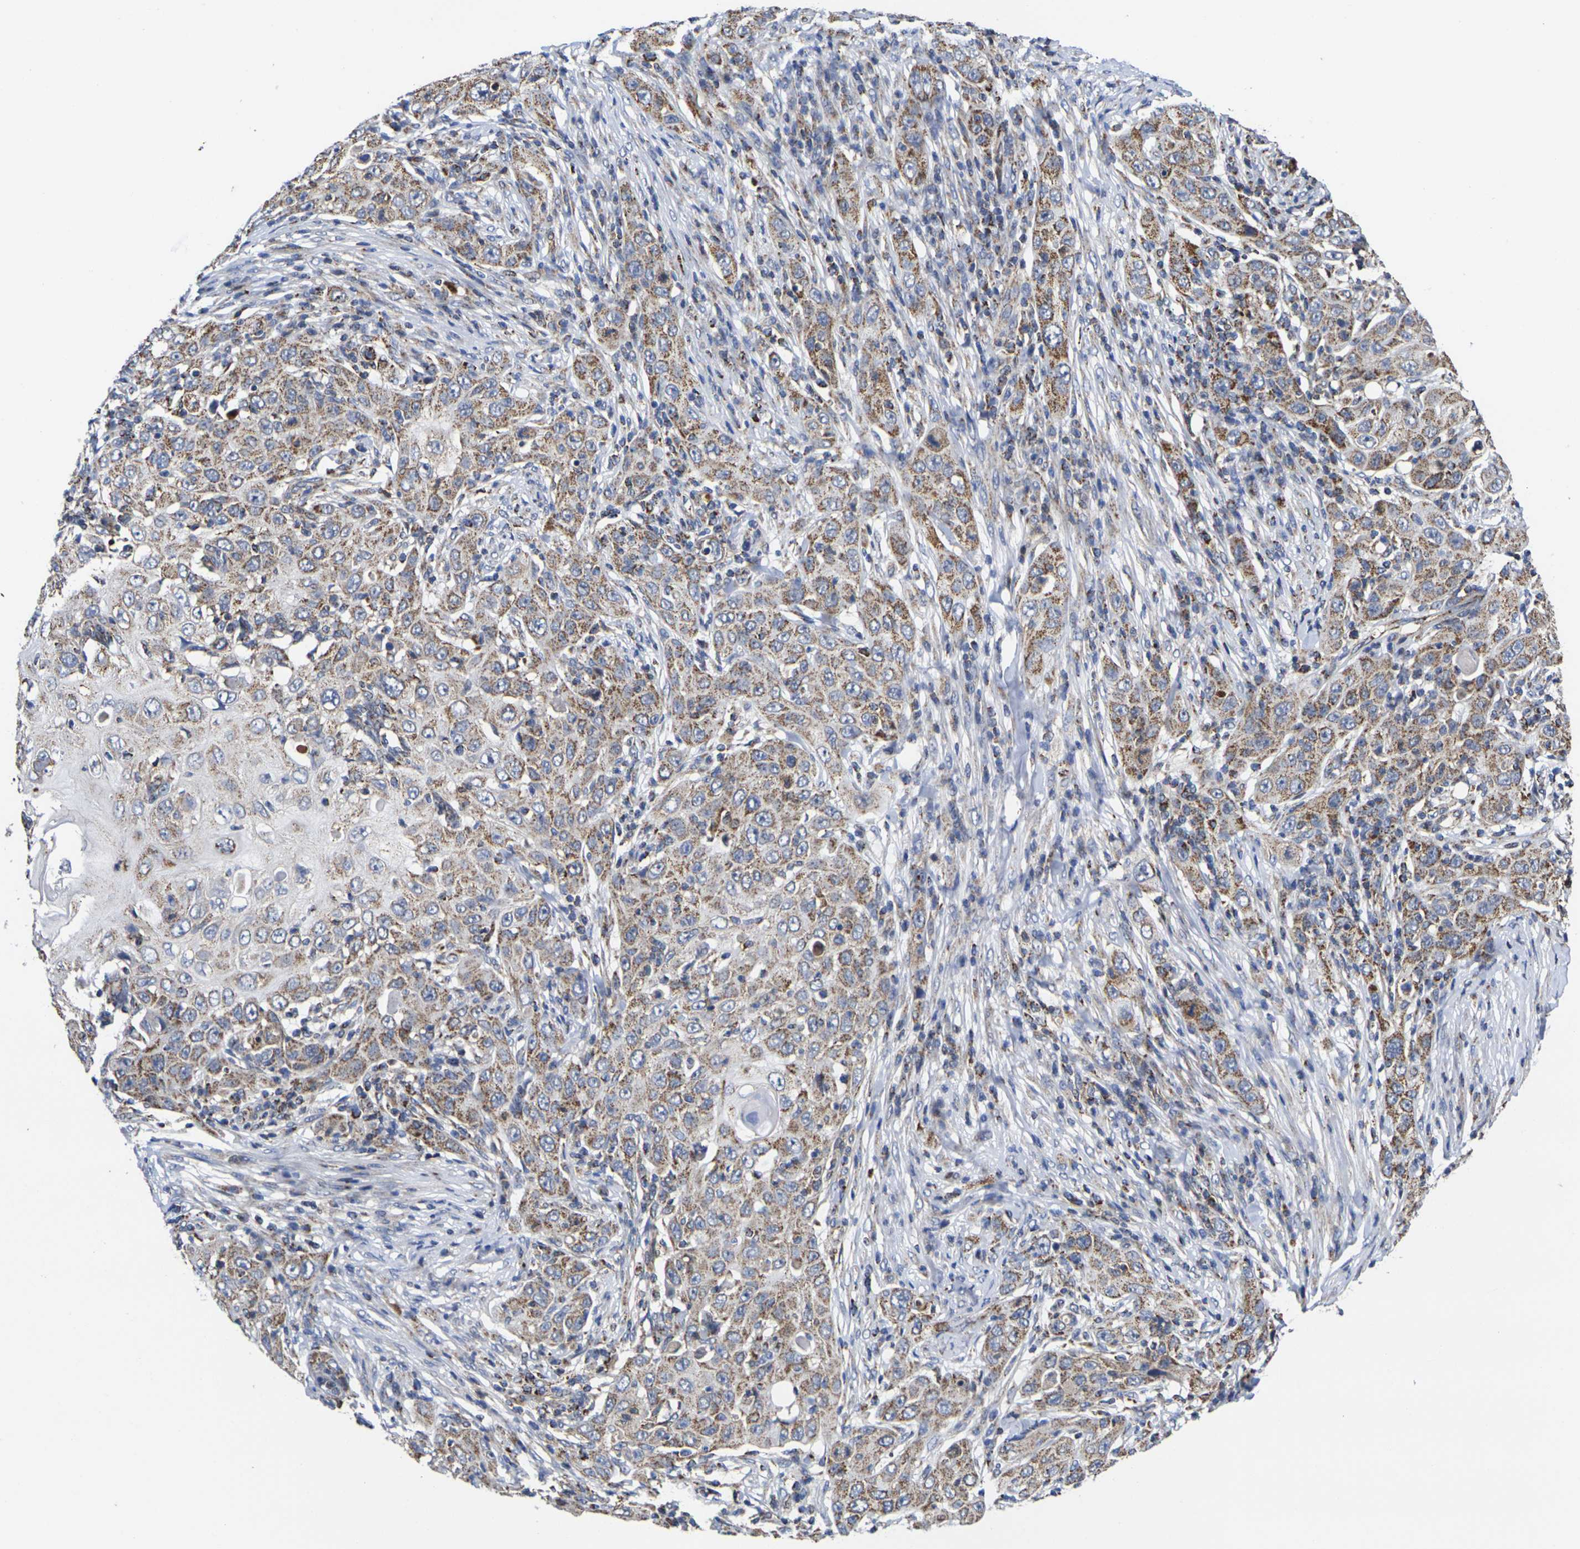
{"staining": {"intensity": "strong", "quantity": ">75%", "location": "cytoplasmic/membranous"}, "tissue": "skin cancer", "cell_type": "Tumor cells", "image_type": "cancer", "snomed": [{"axis": "morphology", "description": "Squamous cell carcinoma, NOS"}, {"axis": "topography", "description": "Skin"}], "caption": "IHC micrograph of neoplastic tissue: skin squamous cell carcinoma stained using immunohistochemistry exhibits high levels of strong protein expression localized specifically in the cytoplasmic/membranous of tumor cells, appearing as a cytoplasmic/membranous brown color.", "gene": "P2RY11", "patient": {"sex": "female", "age": 88}}